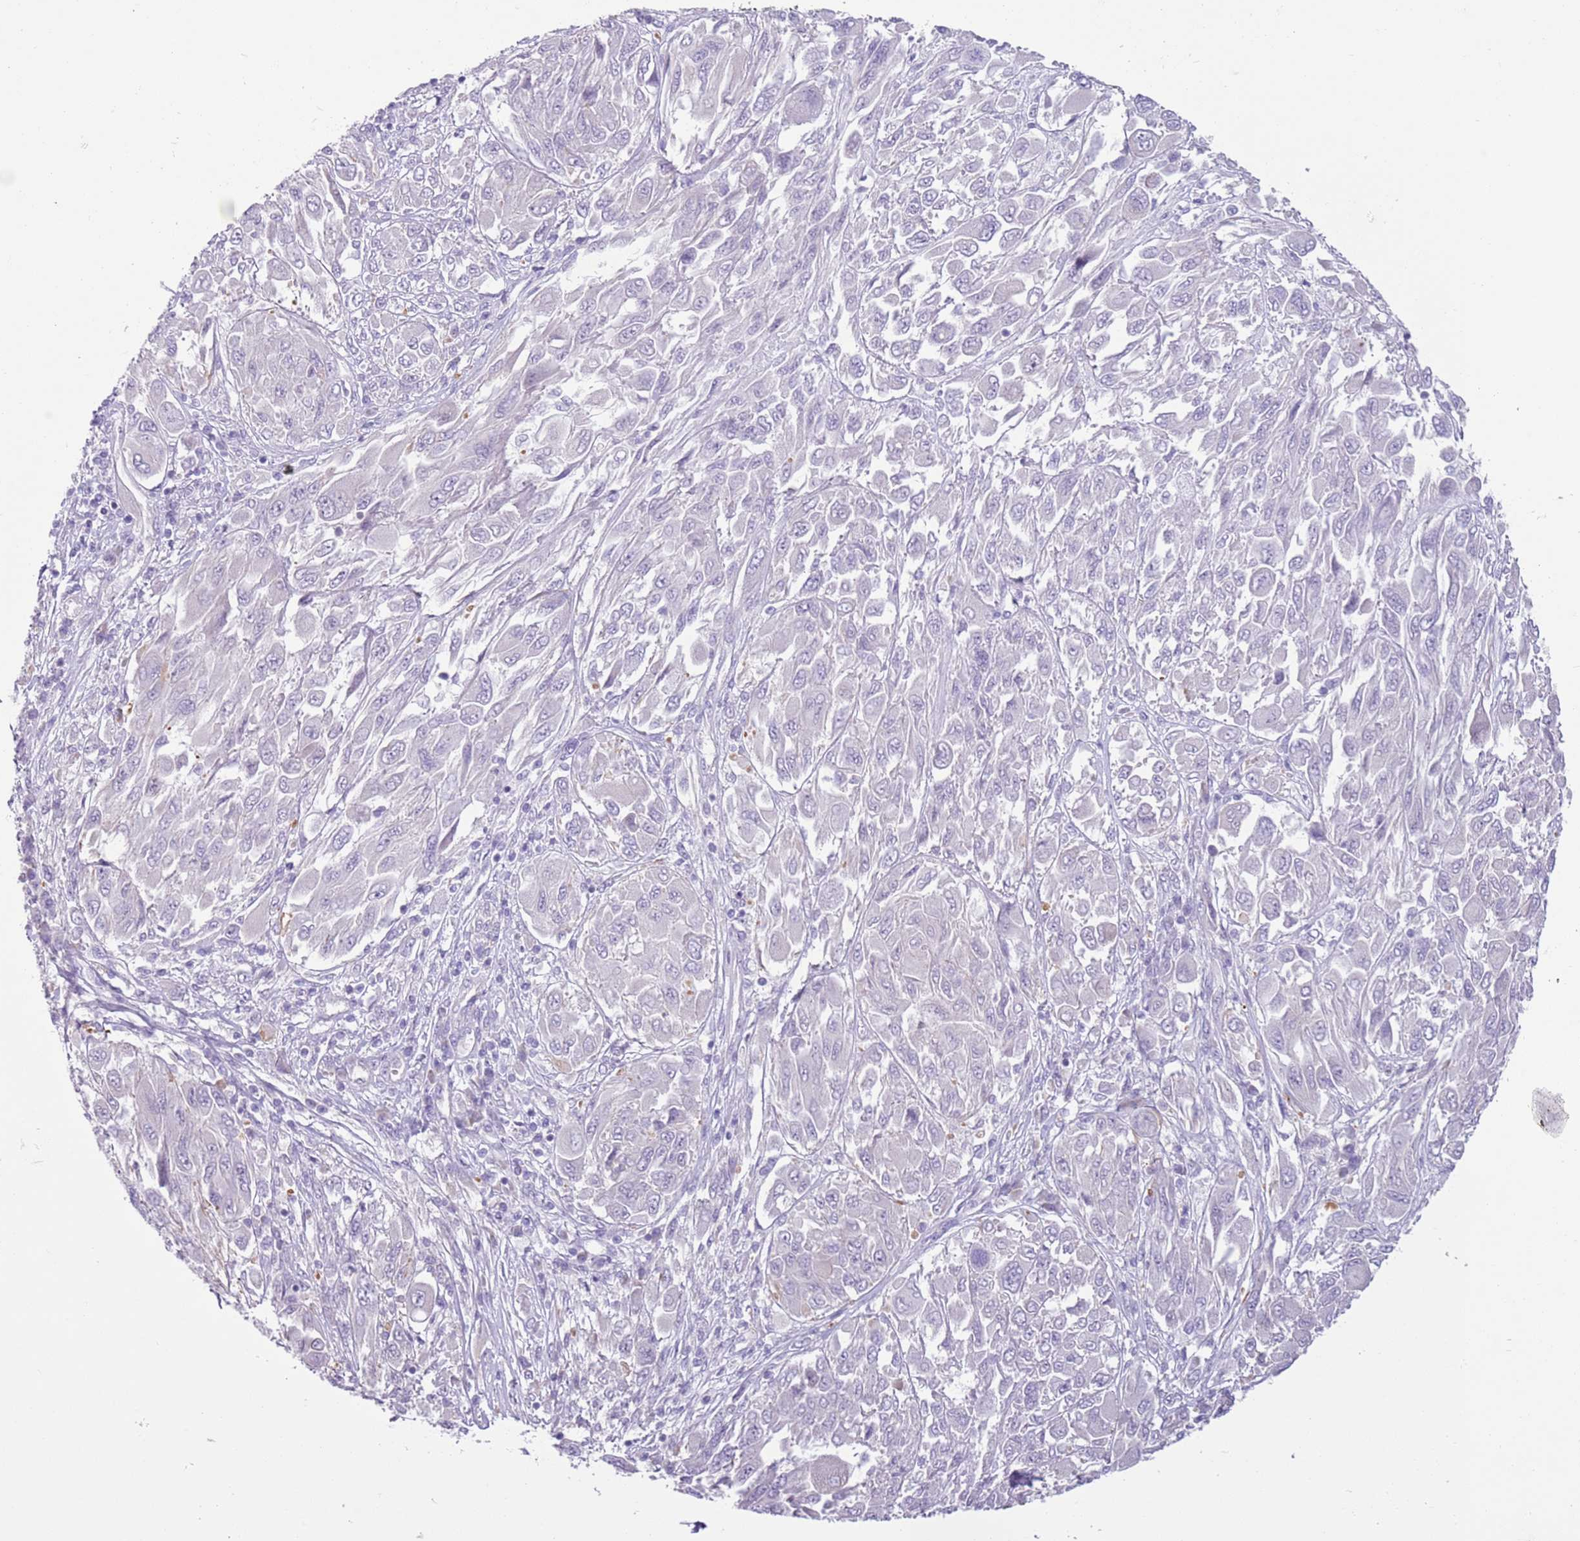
{"staining": {"intensity": "negative", "quantity": "none", "location": "none"}, "tissue": "melanoma", "cell_type": "Tumor cells", "image_type": "cancer", "snomed": [{"axis": "morphology", "description": "Malignant melanoma, NOS"}, {"axis": "topography", "description": "Skin"}], "caption": "Photomicrograph shows no protein positivity in tumor cells of melanoma tissue. (Immunohistochemistry (ihc), brightfield microscopy, high magnification).", "gene": "ZNF239", "patient": {"sex": "female", "age": 91}}